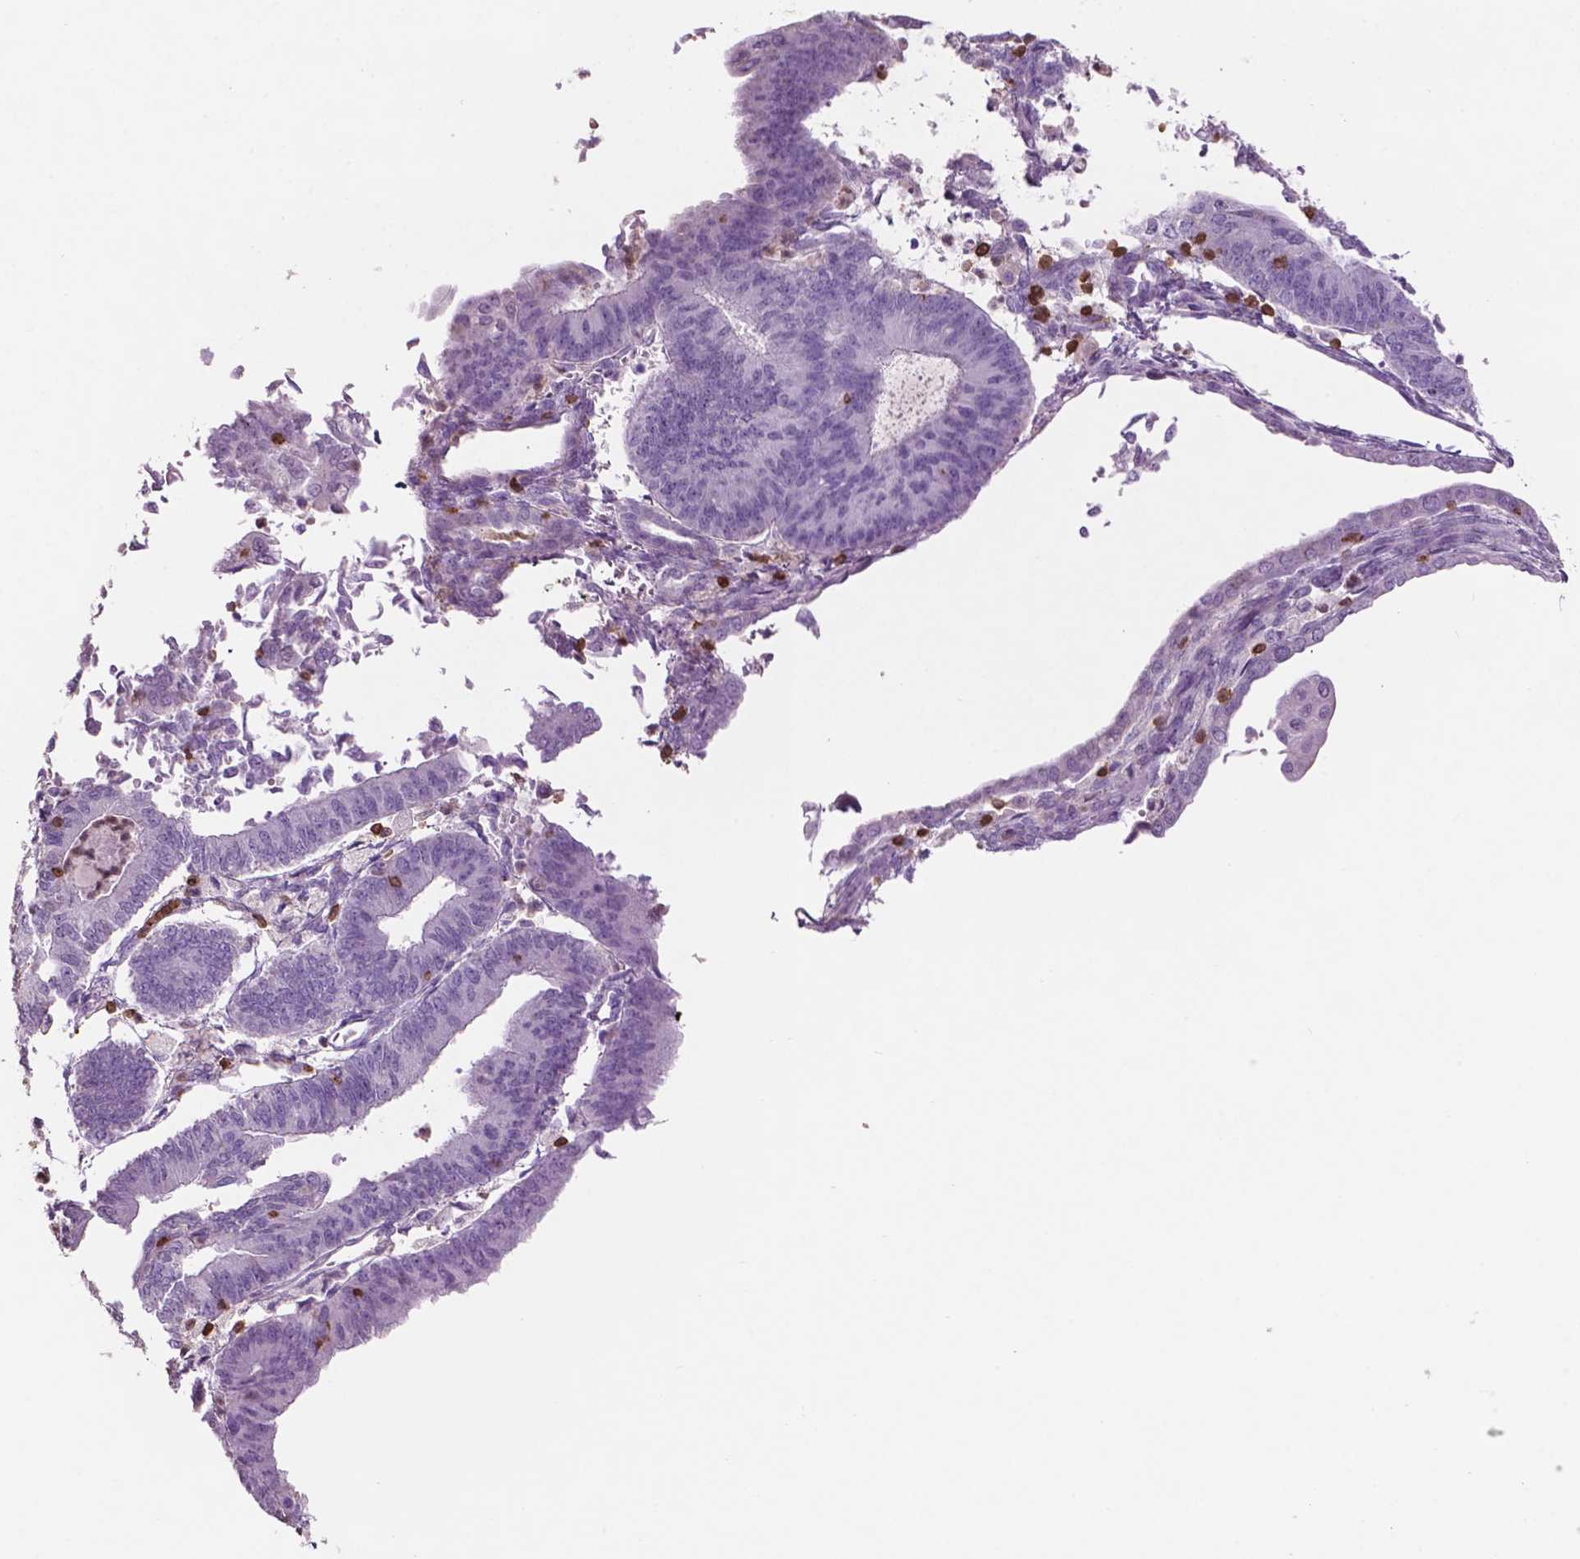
{"staining": {"intensity": "negative", "quantity": "none", "location": "none"}, "tissue": "endometrial cancer", "cell_type": "Tumor cells", "image_type": "cancer", "snomed": [{"axis": "morphology", "description": "Adenocarcinoma, NOS"}, {"axis": "topography", "description": "Endometrium"}], "caption": "Human endometrial cancer stained for a protein using immunohistochemistry (IHC) demonstrates no staining in tumor cells.", "gene": "TBC1D10C", "patient": {"sex": "female", "age": 65}}